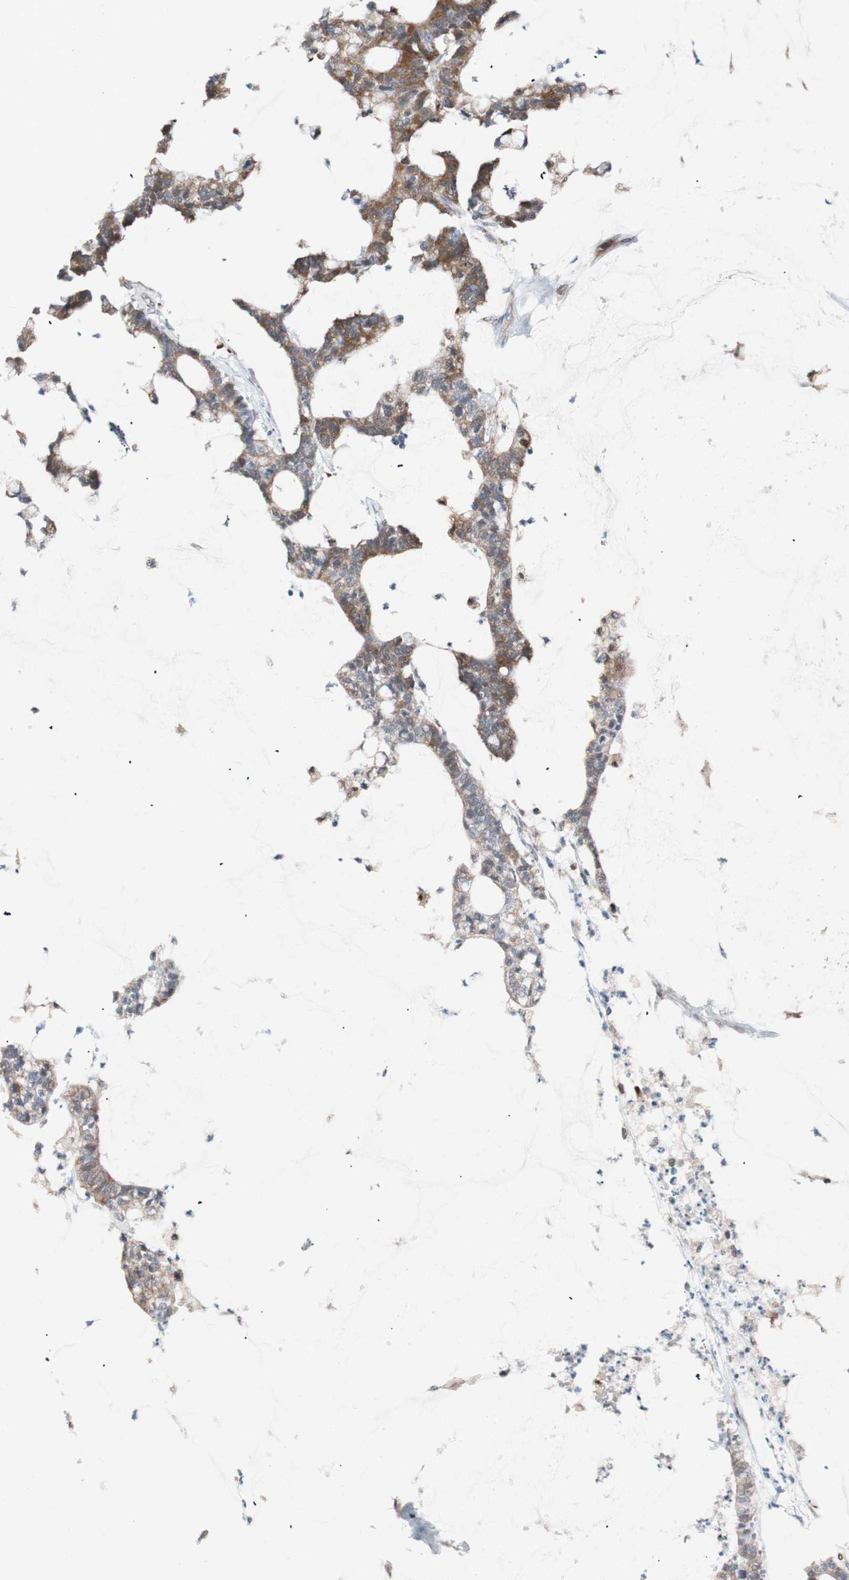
{"staining": {"intensity": "strong", "quantity": ">75%", "location": "cytoplasmic/membranous"}, "tissue": "colorectal cancer", "cell_type": "Tumor cells", "image_type": "cancer", "snomed": [{"axis": "morphology", "description": "Adenocarcinoma, NOS"}, {"axis": "topography", "description": "Colon"}], "caption": "A brown stain highlights strong cytoplasmic/membranous positivity of a protein in human colorectal cancer (adenocarcinoma) tumor cells.", "gene": "FAAH", "patient": {"sex": "female", "age": 84}}